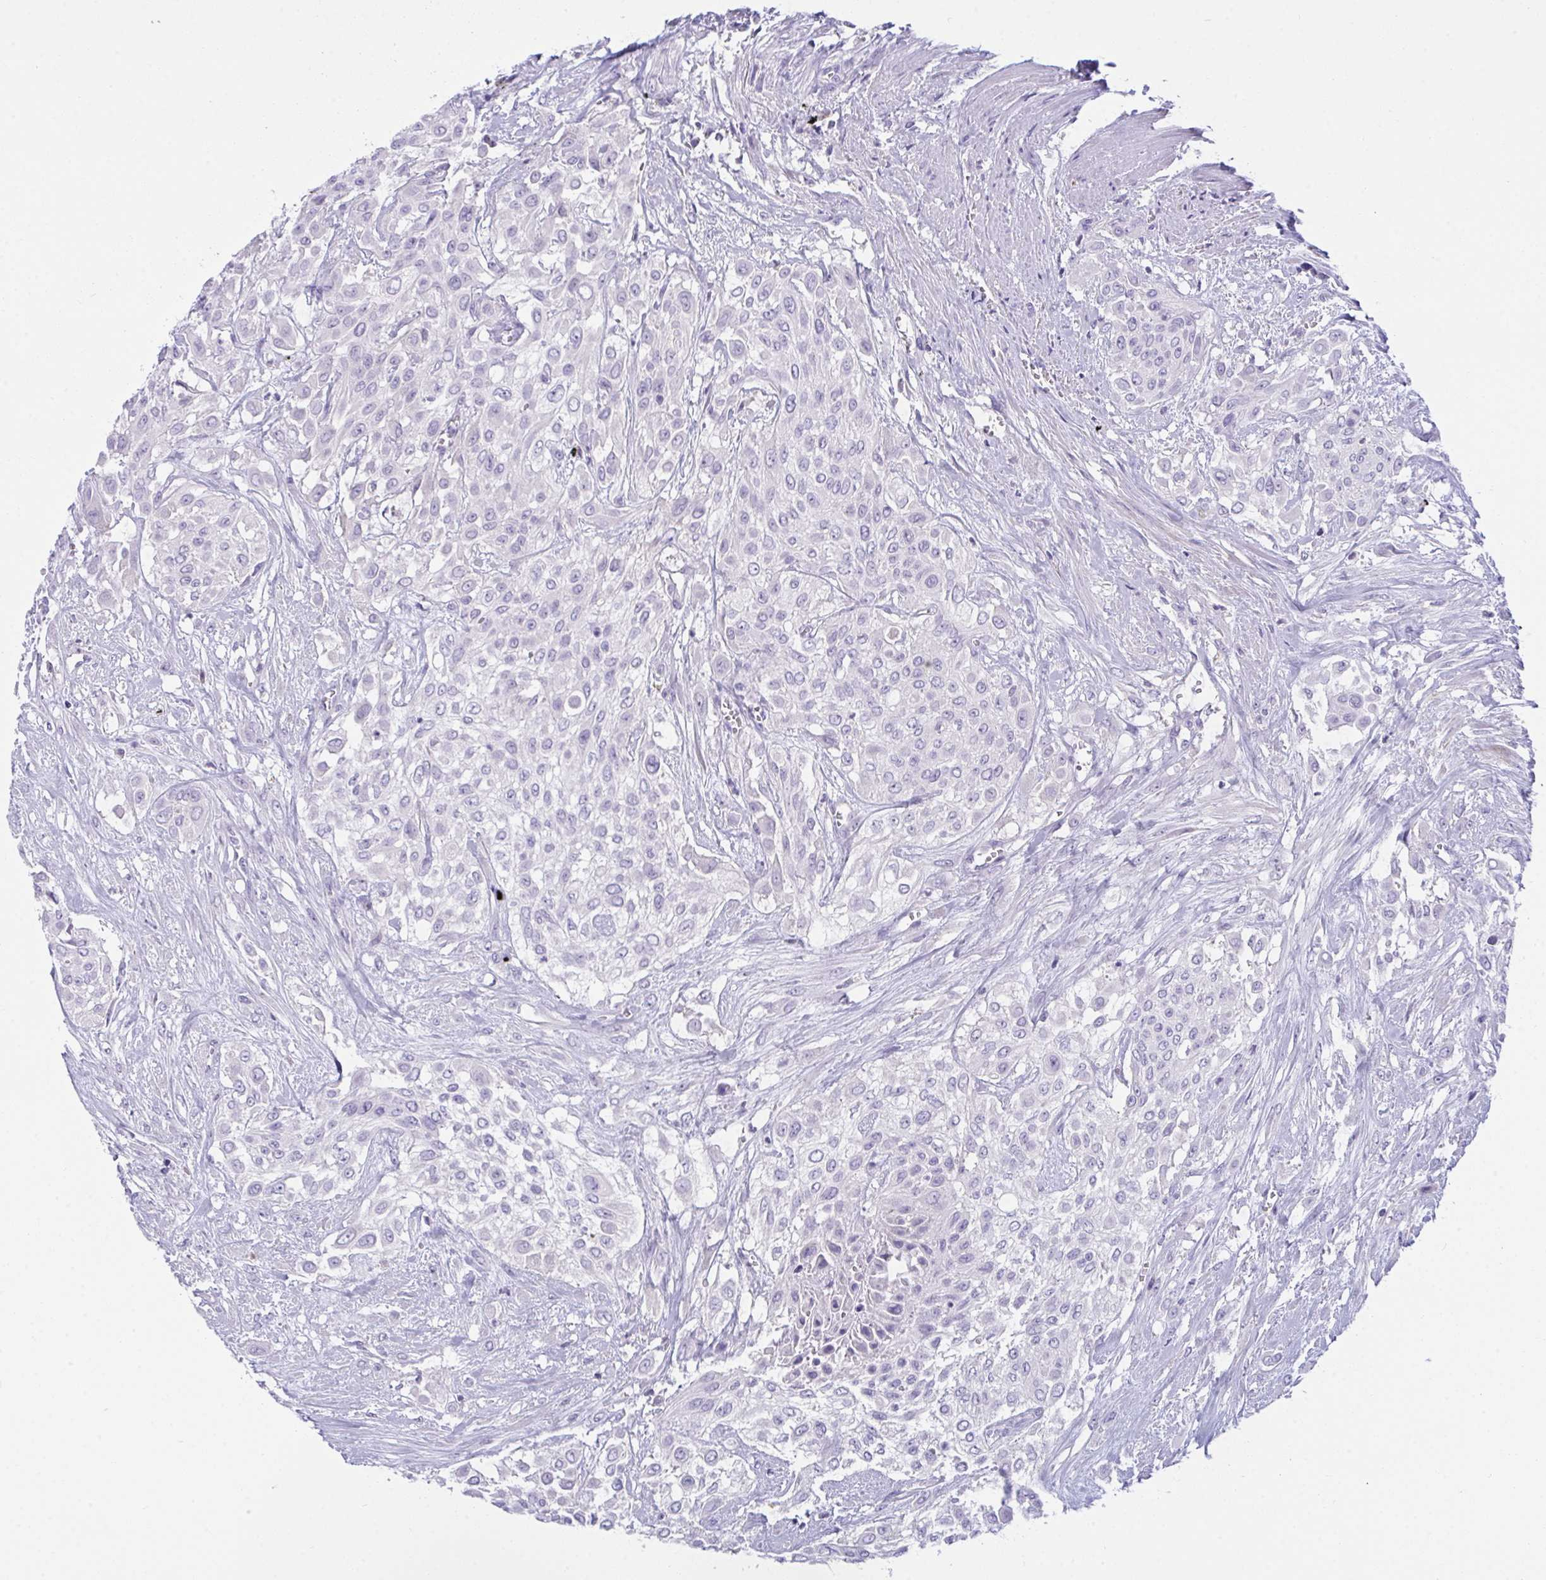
{"staining": {"intensity": "negative", "quantity": "none", "location": "none"}, "tissue": "urothelial cancer", "cell_type": "Tumor cells", "image_type": "cancer", "snomed": [{"axis": "morphology", "description": "Urothelial carcinoma, High grade"}, {"axis": "topography", "description": "Urinary bladder"}], "caption": "An immunohistochemistry micrograph of urothelial carcinoma (high-grade) is shown. There is no staining in tumor cells of urothelial carcinoma (high-grade).", "gene": "SEMA6B", "patient": {"sex": "male", "age": 57}}